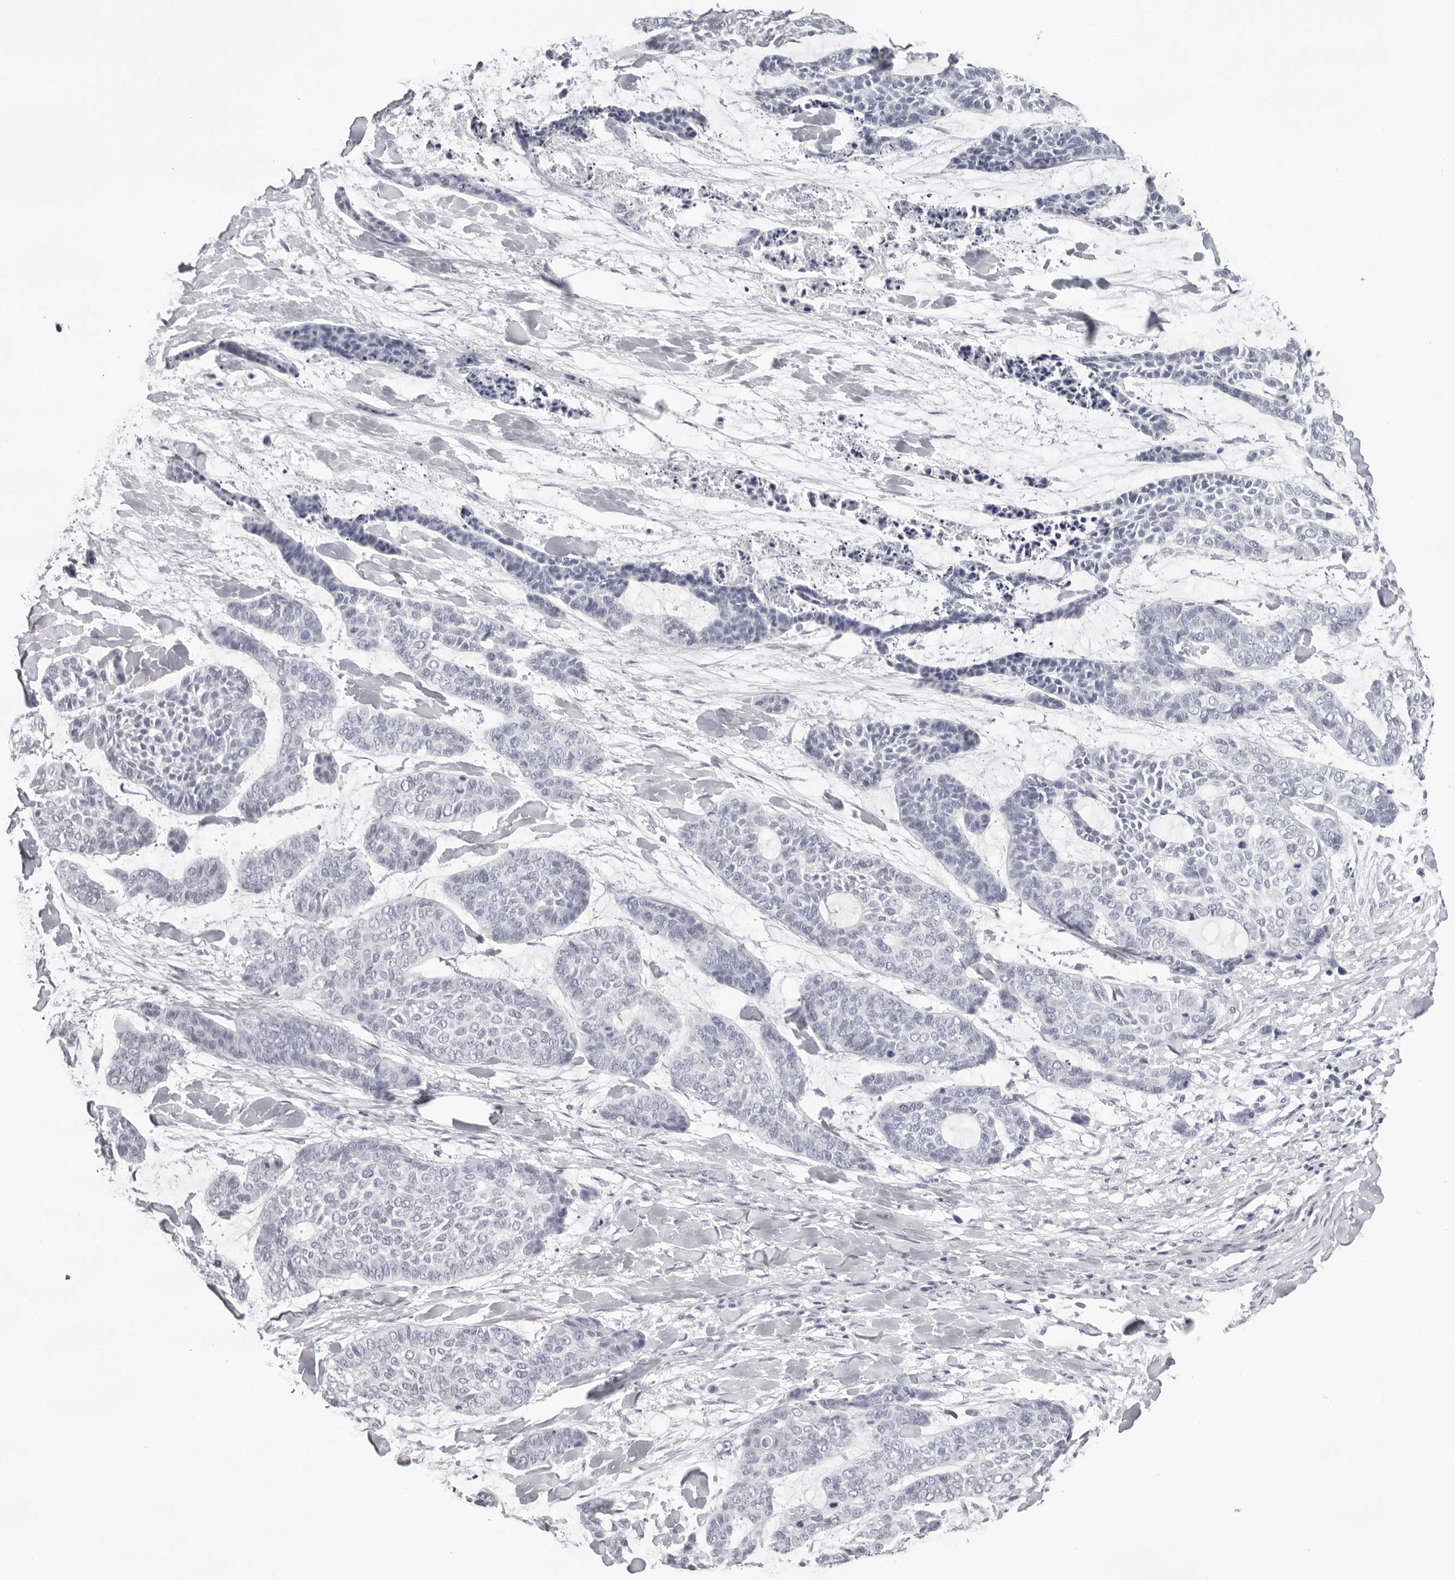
{"staining": {"intensity": "negative", "quantity": "none", "location": "none"}, "tissue": "skin cancer", "cell_type": "Tumor cells", "image_type": "cancer", "snomed": [{"axis": "morphology", "description": "Basal cell carcinoma"}, {"axis": "topography", "description": "Skin"}], "caption": "Tumor cells show no significant protein positivity in skin cancer.", "gene": "INSL3", "patient": {"sex": "female", "age": 64}}